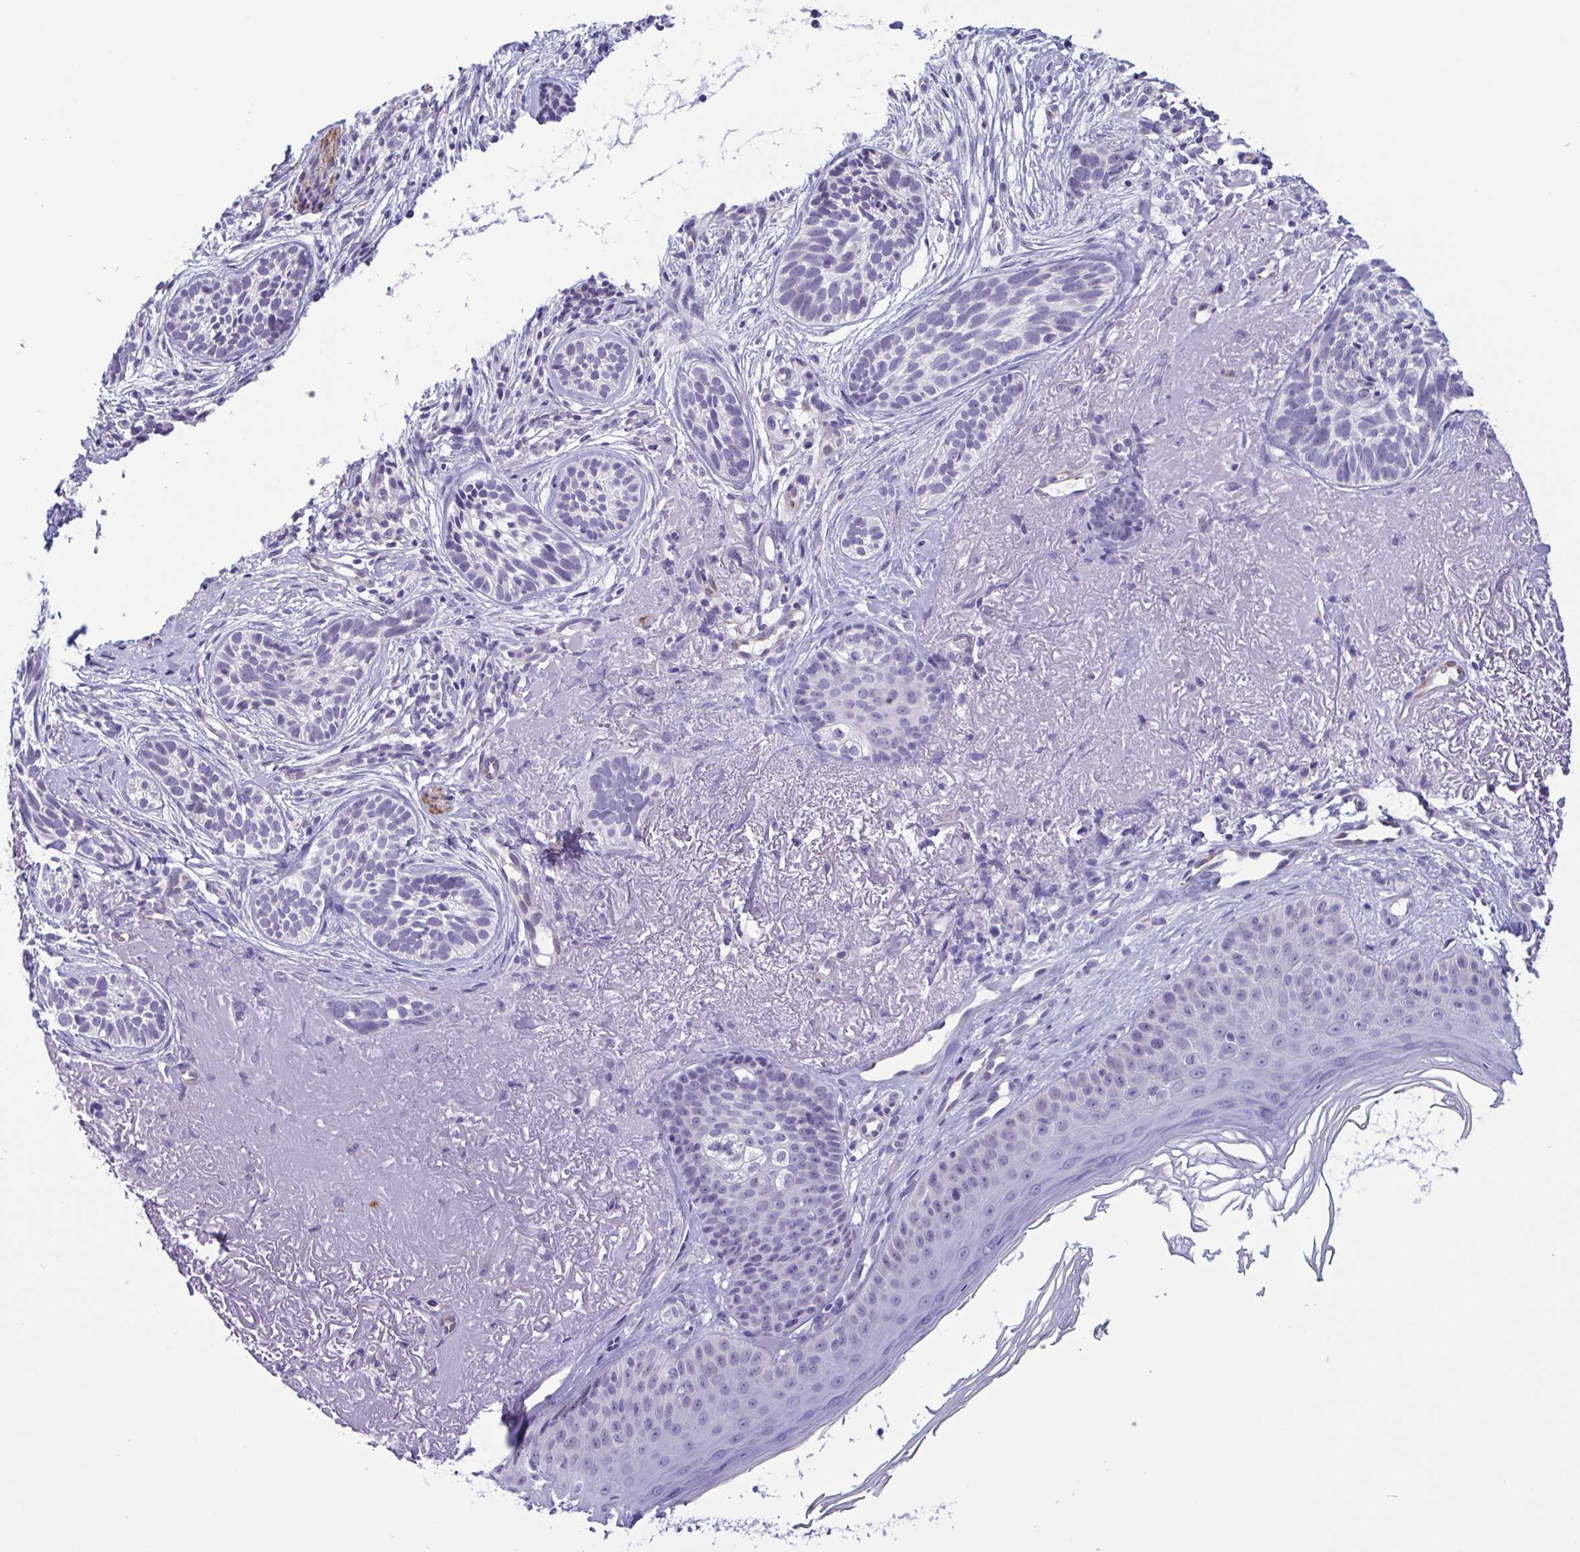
{"staining": {"intensity": "negative", "quantity": "none", "location": "none"}, "tissue": "skin cancer", "cell_type": "Tumor cells", "image_type": "cancer", "snomed": [{"axis": "morphology", "description": "Basal cell carcinoma"}, {"axis": "morphology", "description": "BCC, high aggressive"}, {"axis": "topography", "description": "Skin"}], "caption": "IHC micrograph of basal cell carcinoma (skin) stained for a protein (brown), which exhibits no positivity in tumor cells.", "gene": "MYL7", "patient": {"sex": "female", "age": 86}}